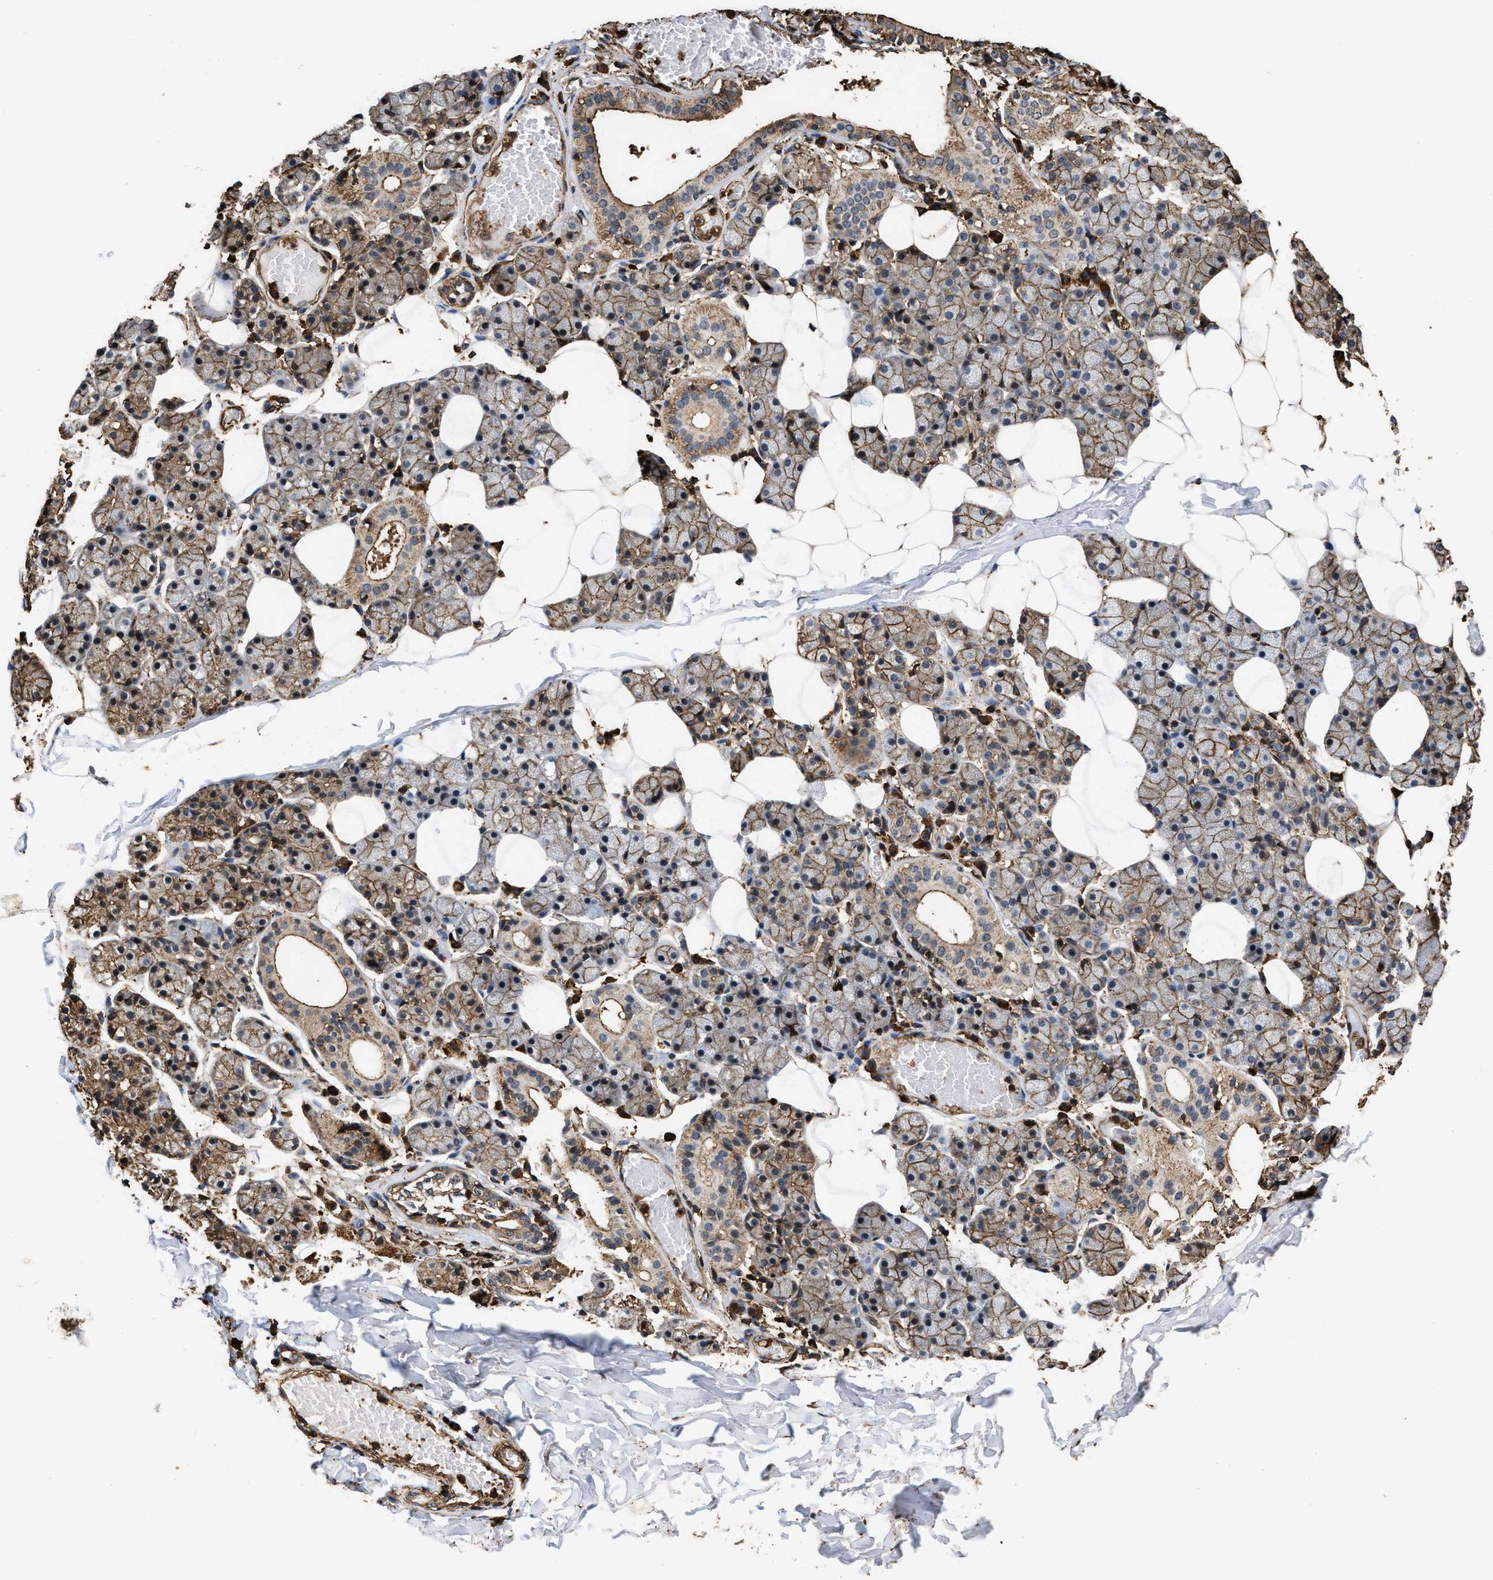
{"staining": {"intensity": "weak", "quantity": "25%-75%", "location": "cytoplasmic/membranous"}, "tissue": "salivary gland", "cell_type": "Glandular cells", "image_type": "normal", "snomed": [{"axis": "morphology", "description": "Normal tissue, NOS"}, {"axis": "topography", "description": "Salivary gland"}], "caption": "Salivary gland was stained to show a protein in brown. There is low levels of weak cytoplasmic/membranous positivity in approximately 25%-75% of glandular cells. (DAB IHC, brown staining for protein, blue staining for nuclei).", "gene": "KBTBD2", "patient": {"sex": "female", "age": 33}}